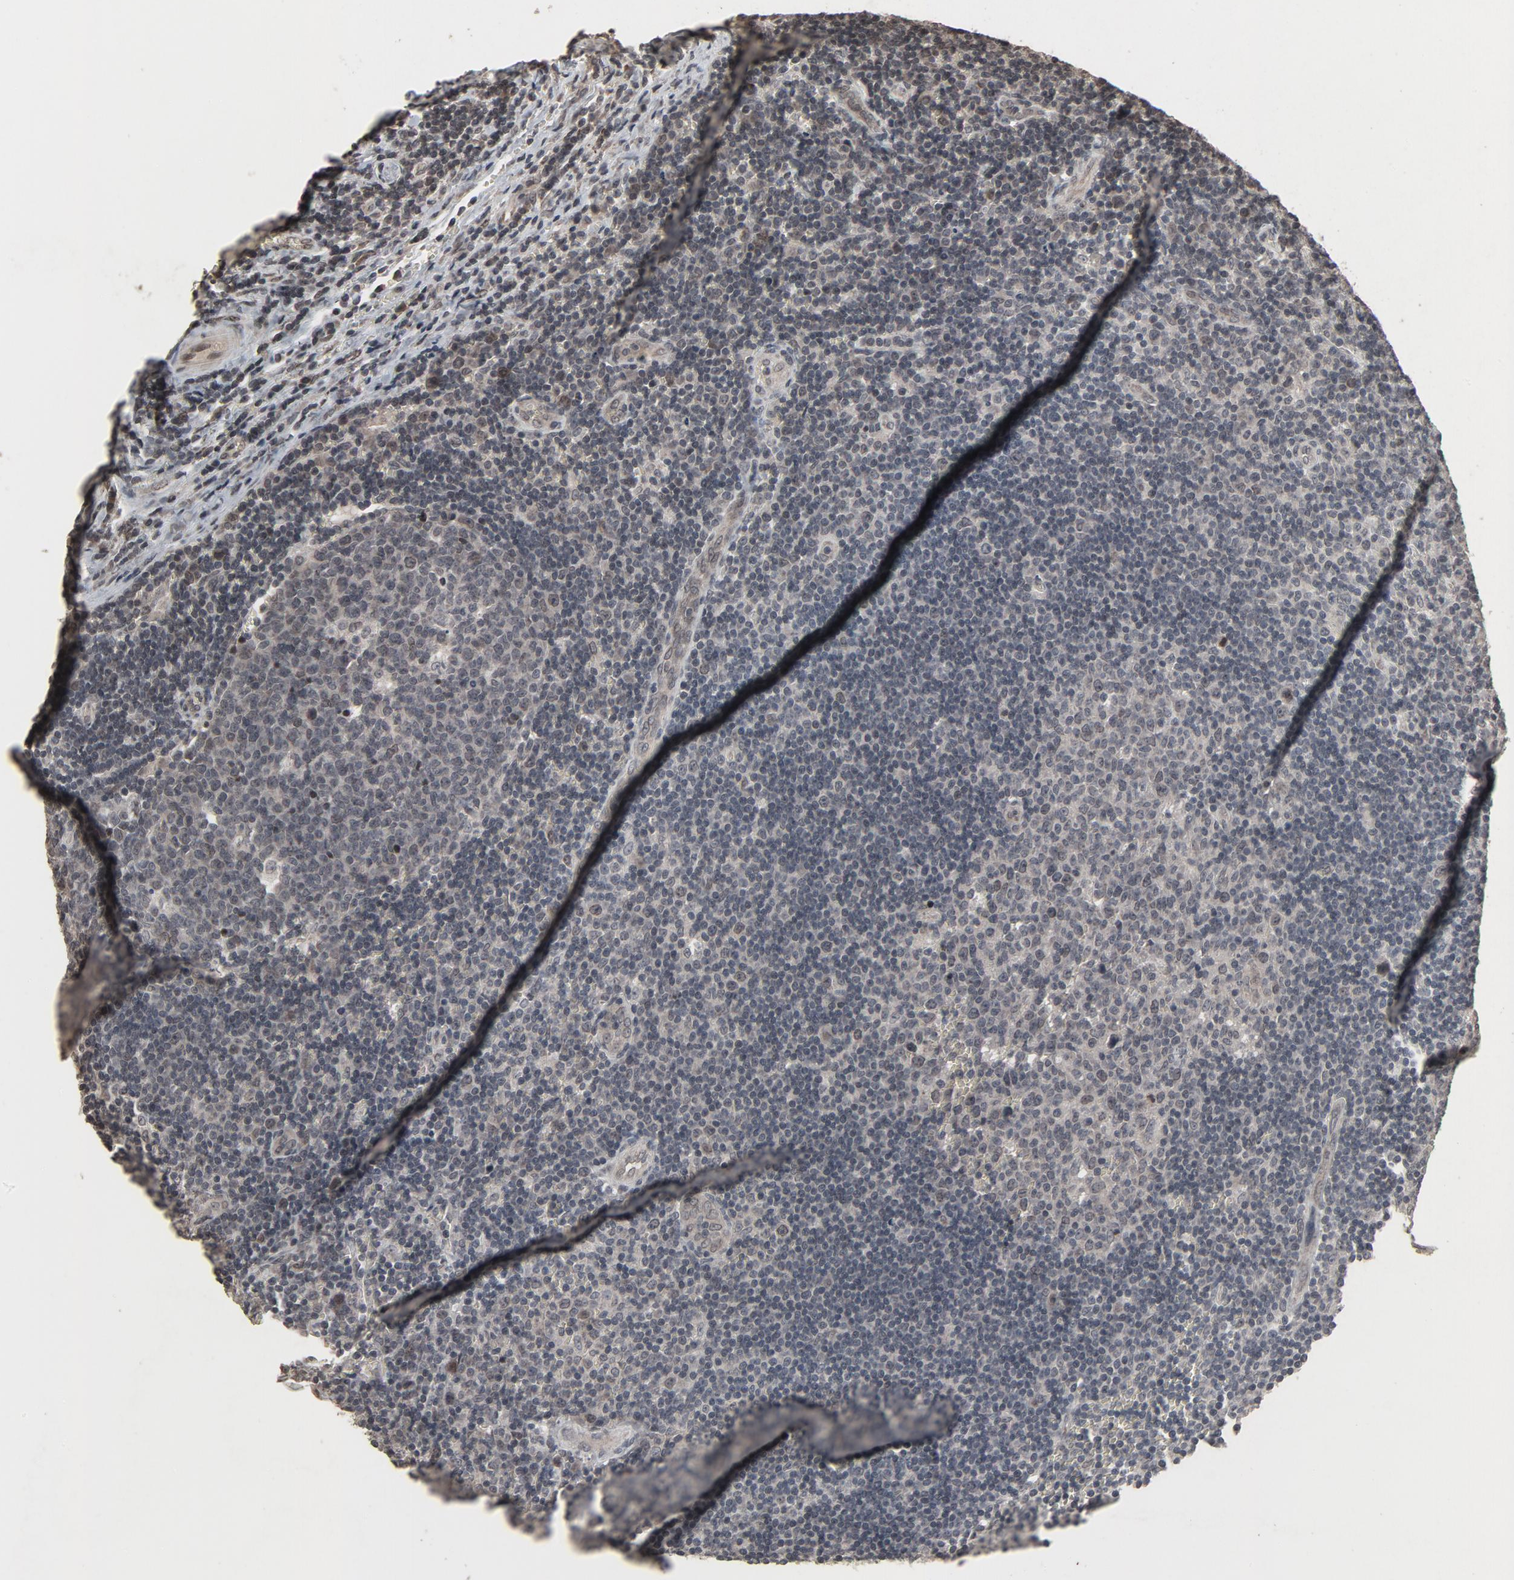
{"staining": {"intensity": "weak", "quantity": "<25%", "location": "nuclear"}, "tissue": "lymph node", "cell_type": "Germinal center cells", "image_type": "normal", "snomed": [{"axis": "morphology", "description": "Normal tissue, NOS"}, {"axis": "topography", "description": "Lymph node"}, {"axis": "topography", "description": "Salivary gland"}], "caption": "Photomicrograph shows no protein staining in germinal center cells of unremarkable lymph node.", "gene": "POM121", "patient": {"sex": "male", "age": 8}}